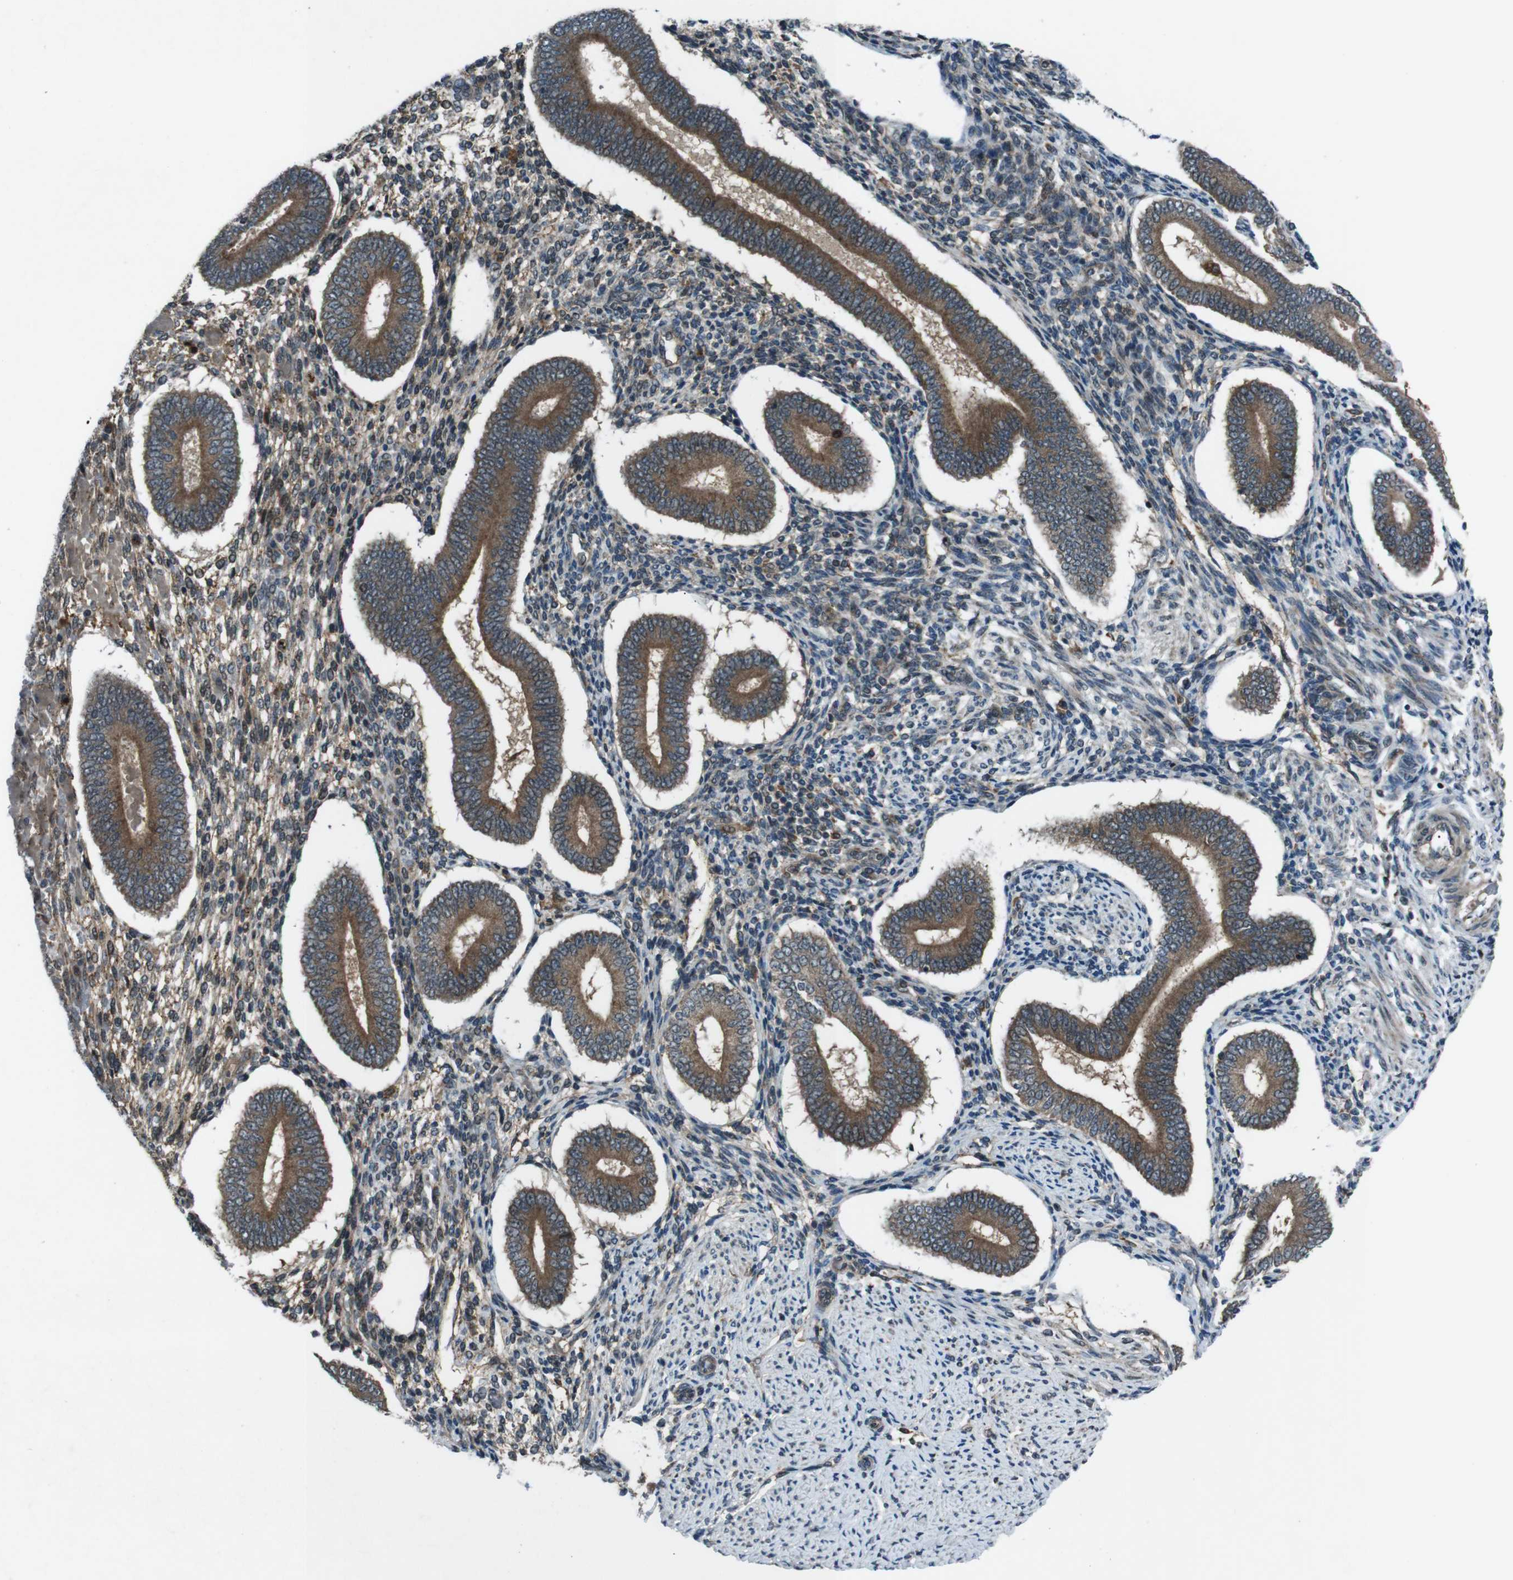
{"staining": {"intensity": "weak", "quantity": "25%-75%", "location": "cytoplasmic/membranous"}, "tissue": "endometrium", "cell_type": "Cells in endometrial stroma", "image_type": "normal", "snomed": [{"axis": "morphology", "description": "Normal tissue, NOS"}, {"axis": "topography", "description": "Endometrium"}], "caption": "A high-resolution photomicrograph shows immunohistochemistry (IHC) staining of unremarkable endometrium, which demonstrates weak cytoplasmic/membranous expression in approximately 25%-75% of cells in endometrial stroma.", "gene": "SLC27A4", "patient": {"sex": "female", "age": 42}}